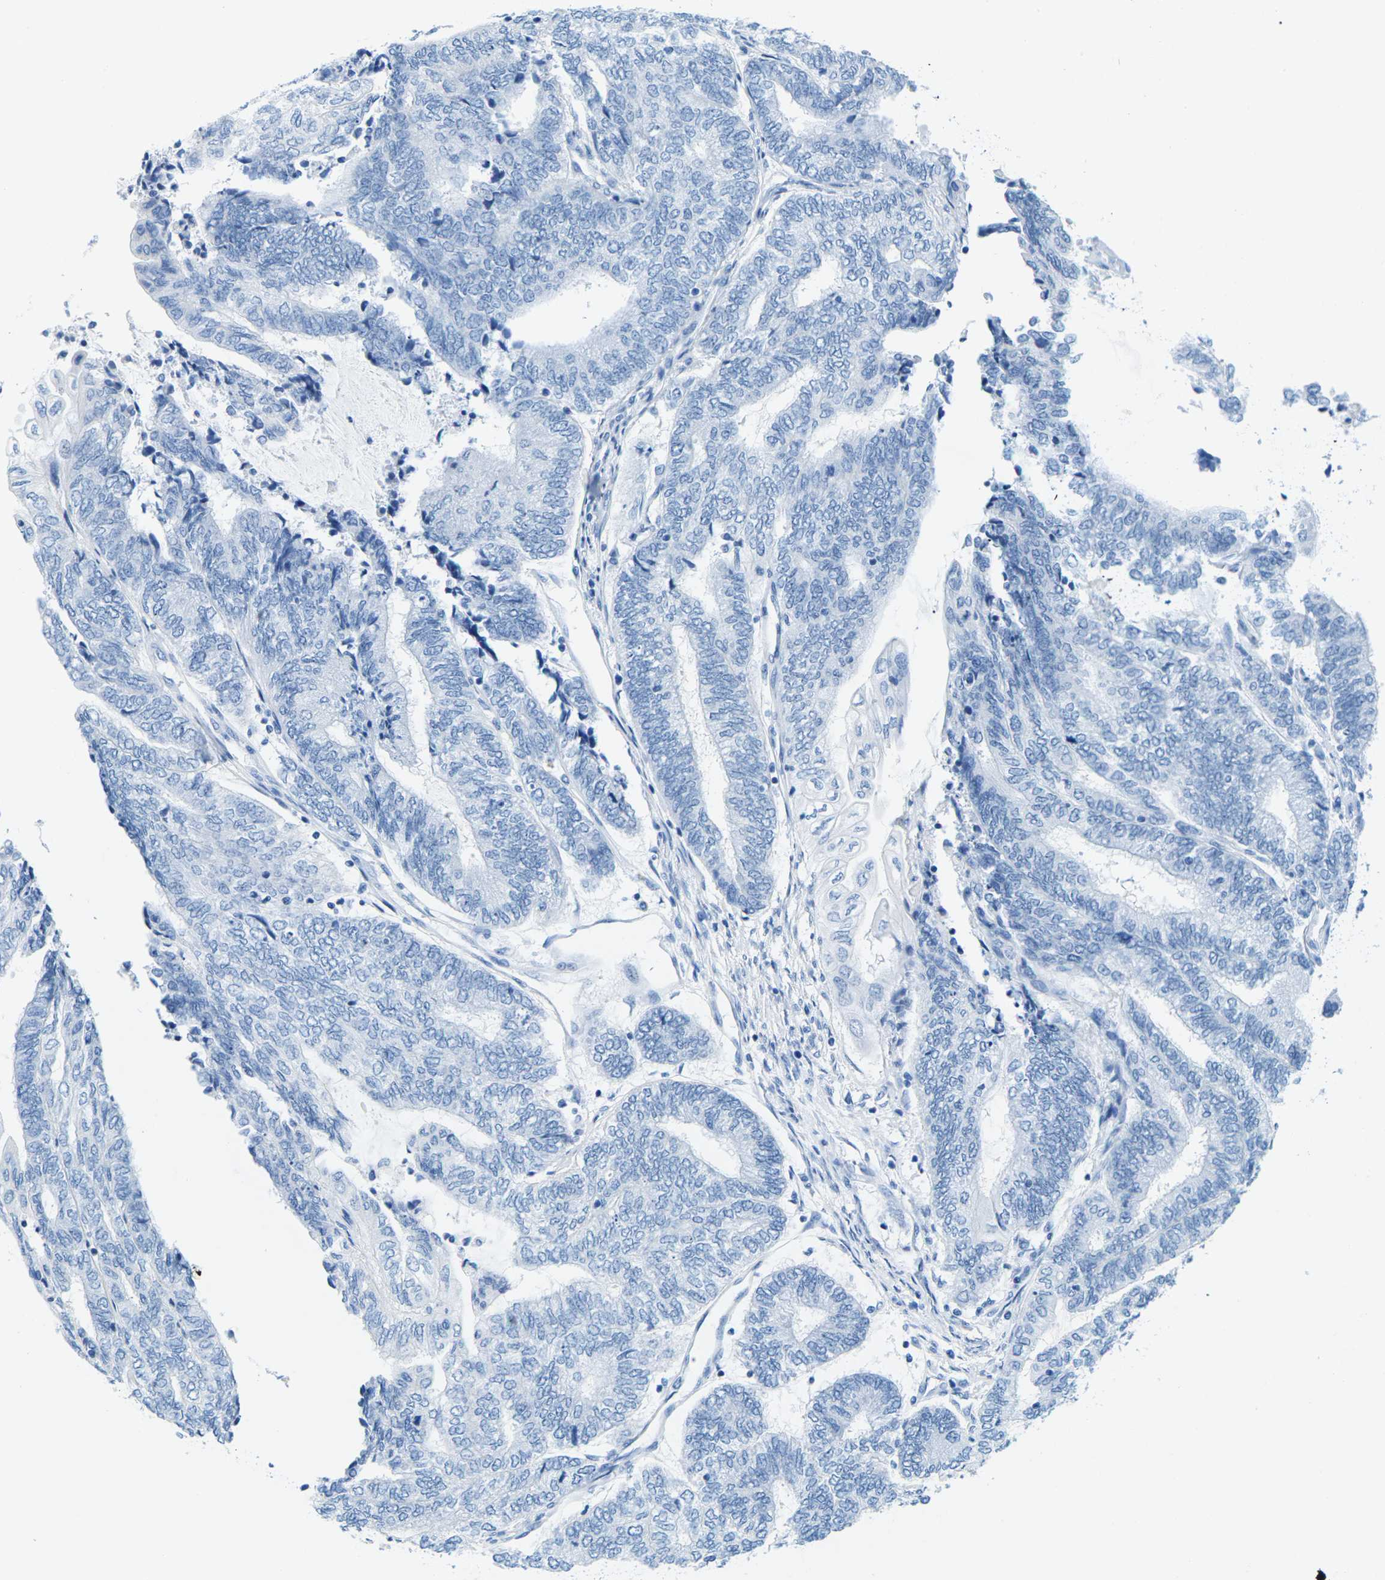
{"staining": {"intensity": "negative", "quantity": "none", "location": "none"}, "tissue": "endometrial cancer", "cell_type": "Tumor cells", "image_type": "cancer", "snomed": [{"axis": "morphology", "description": "Adenocarcinoma, NOS"}, {"axis": "topography", "description": "Uterus"}, {"axis": "topography", "description": "Endometrium"}], "caption": "This is a image of immunohistochemistry staining of endometrial cancer, which shows no expression in tumor cells.", "gene": "SLC12A1", "patient": {"sex": "female", "age": 70}}